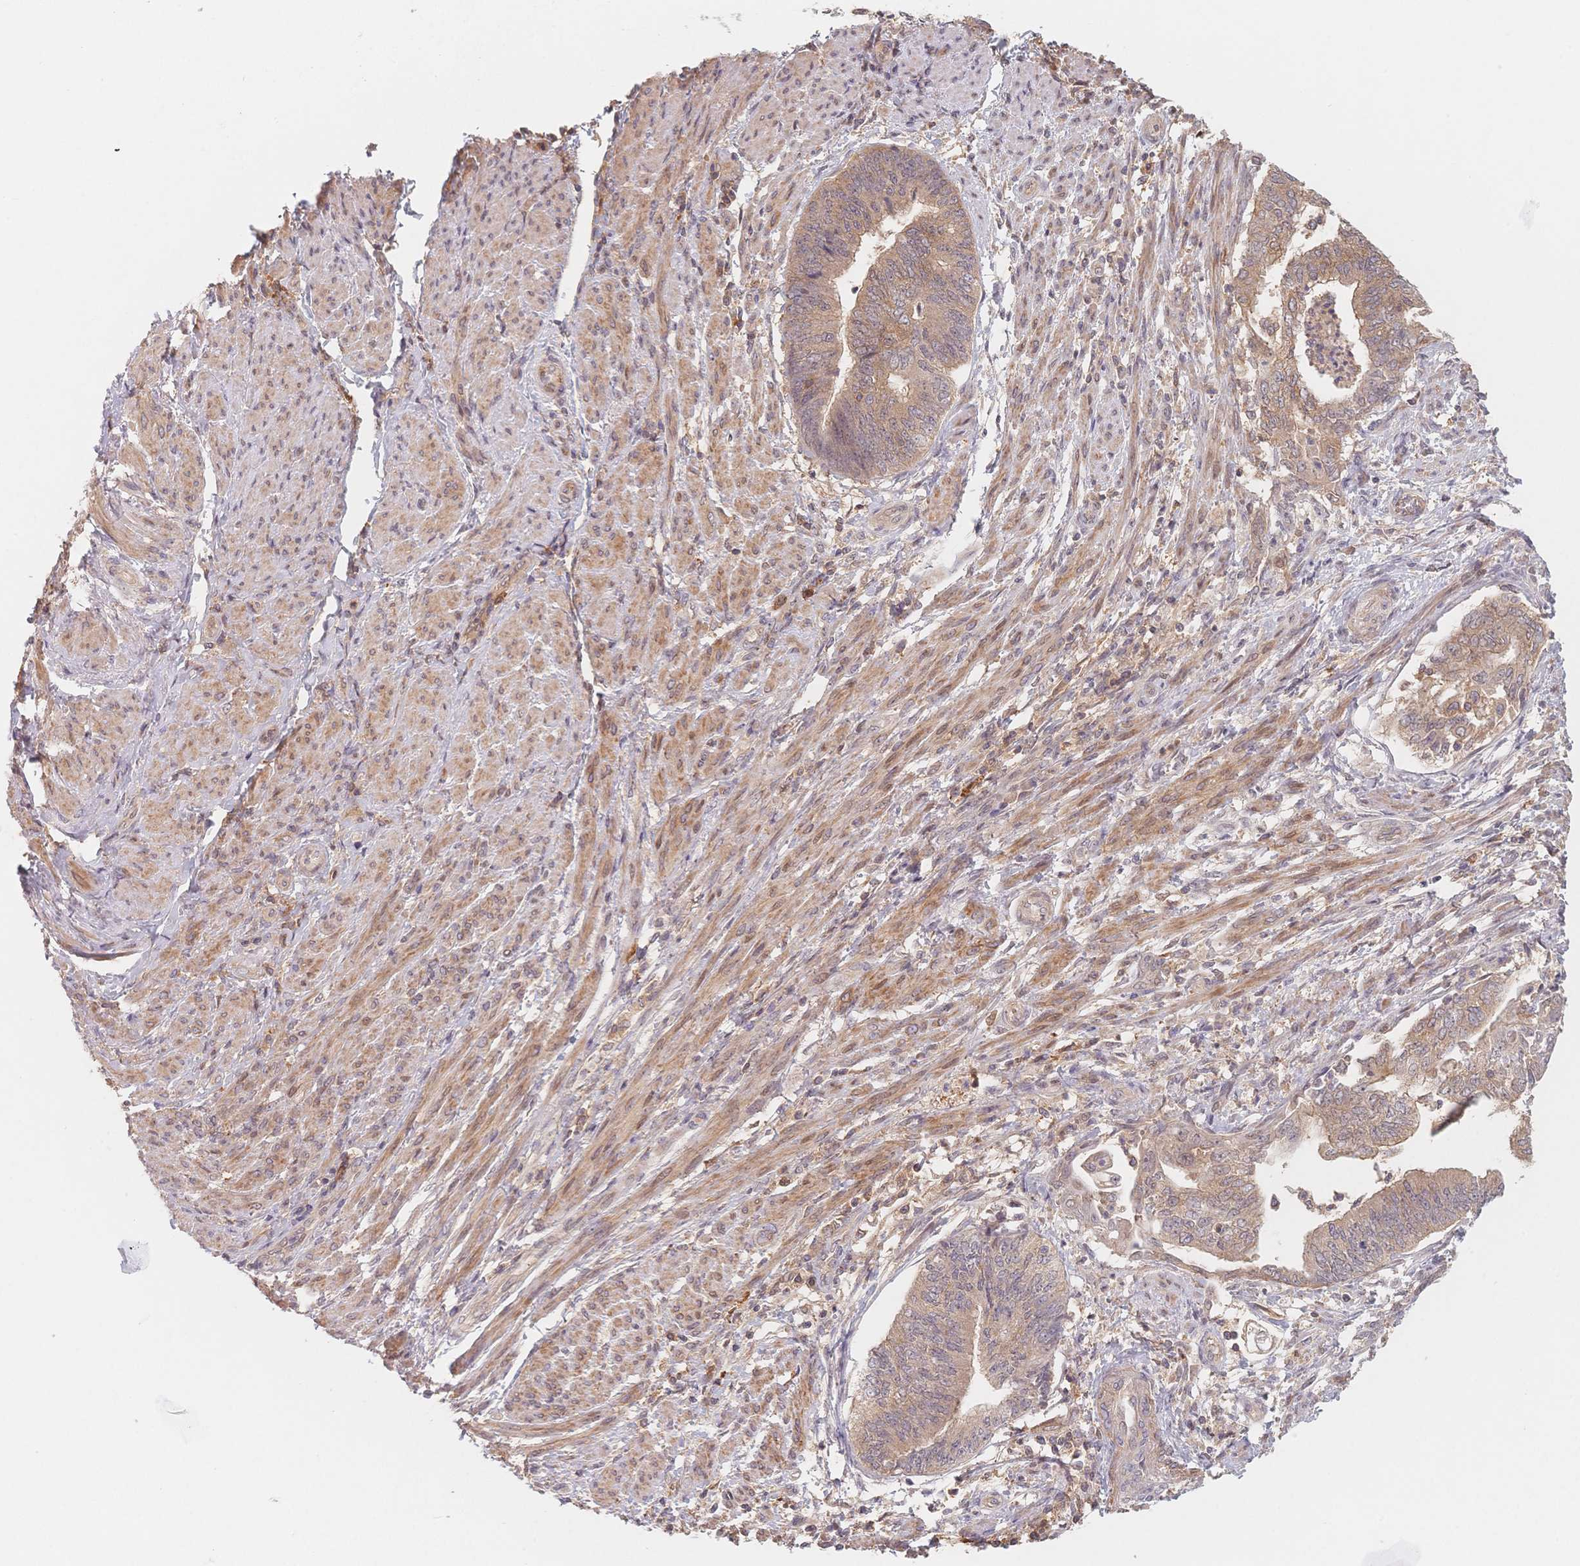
{"staining": {"intensity": "weak", "quantity": ">75%", "location": "cytoplasmic/membranous"}, "tissue": "endometrial cancer", "cell_type": "Tumor cells", "image_type": "cancer", "snomed": [{"axis": "morphology", "description": "Adenocarcinoma, NOS"}, {"axis": "topography", "description": "Endometrium"}], "caption": "There is low levels of weak cytoplasmic/membranous staining in tumor cells of endometrial adenocarcinoma, as demonstrated by immunohistochemical staining (brown color).", "gene": "C12orf75", "patient": {"sex": "female", "age": 65}}